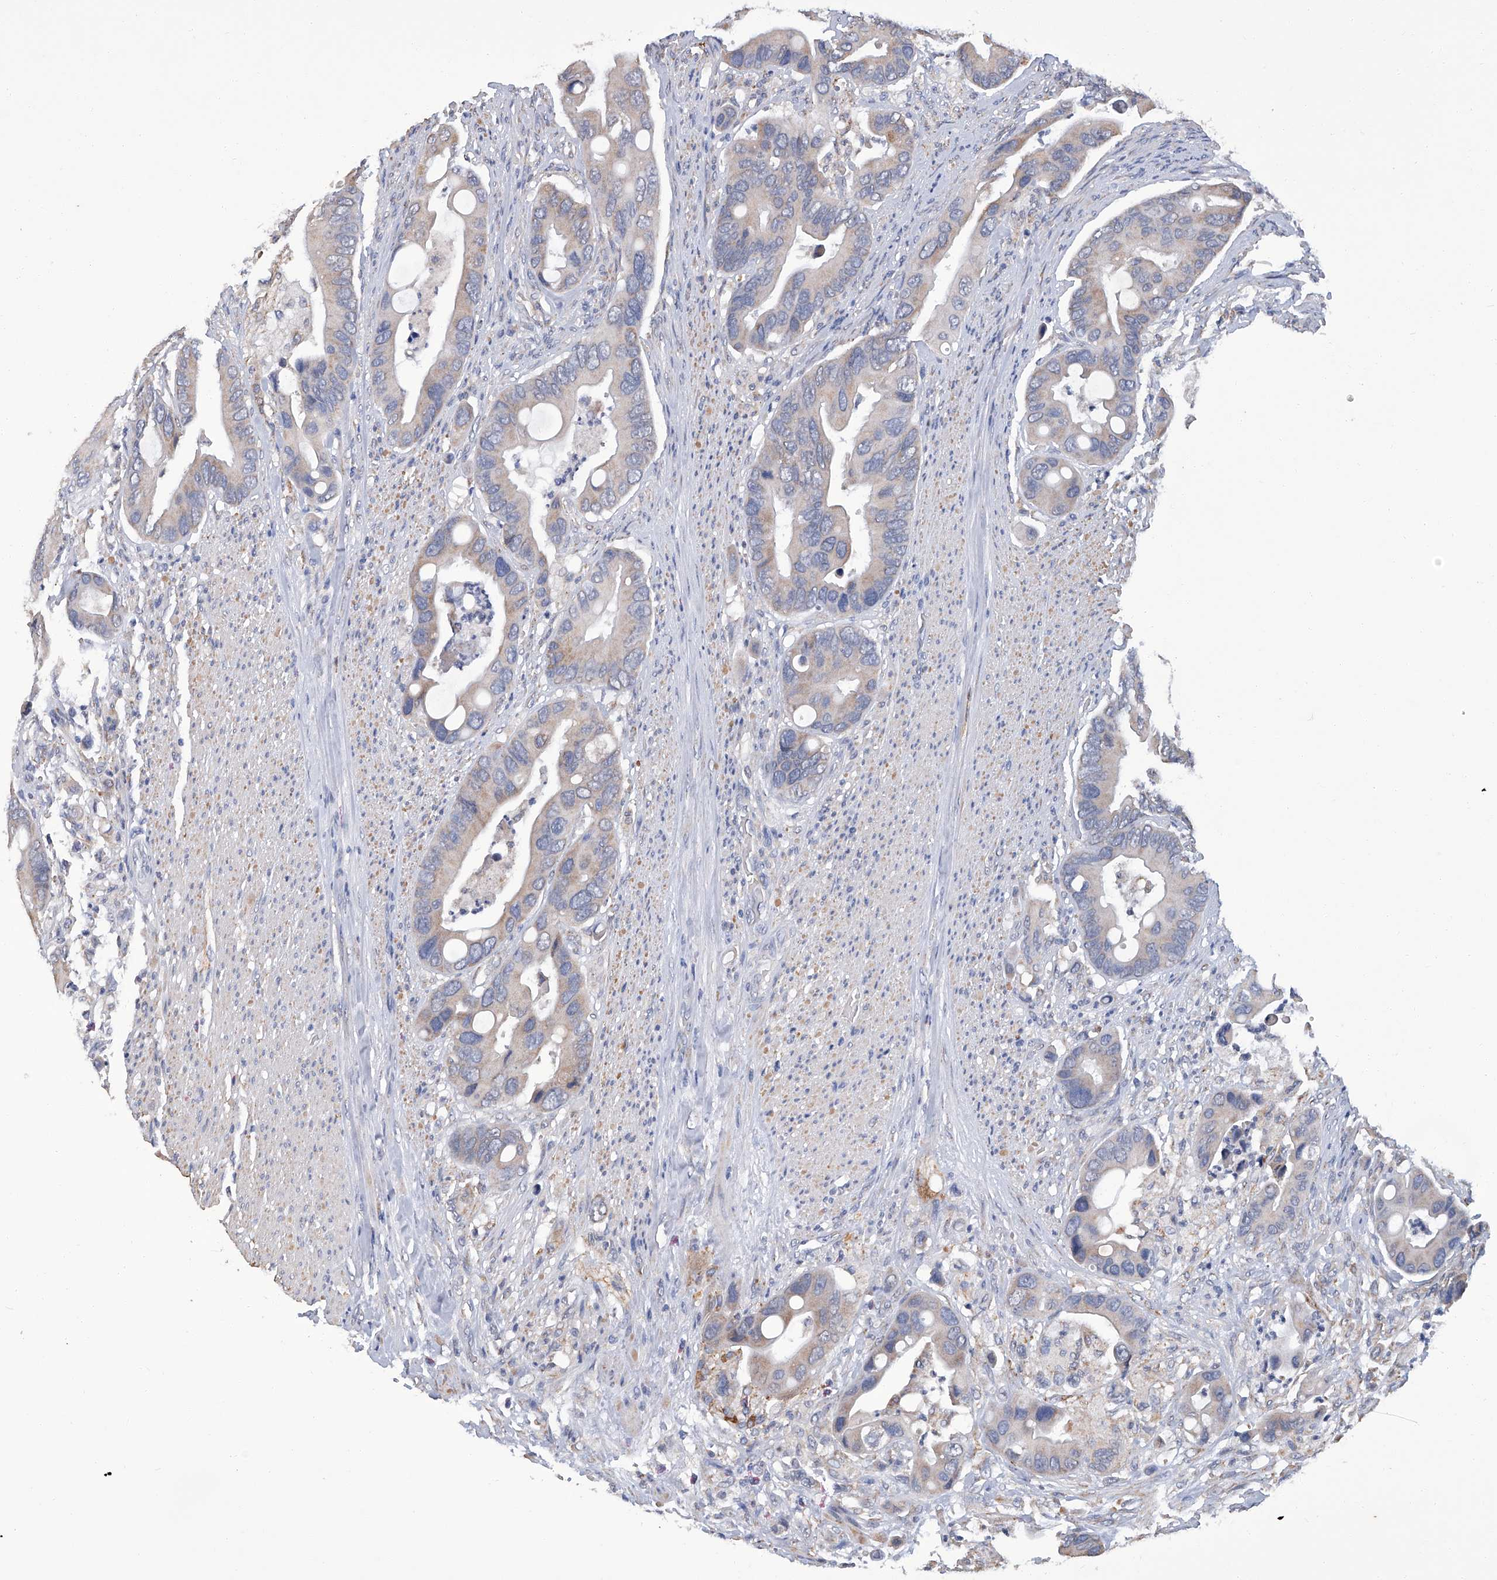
{"staining": {"intensity": "weak", "quantity": "<25%", "location": "cytoplasmic/membranous"}, "tissue": "colorectal cancer", "cell_type": "Tumor cells", "image_type": "cancer", "snomed": [{"axis": "morphology", "description": "Adenocarcinoma, NOS"}, {"axis": "topography", "description": "Rectum"}], "caption": "IHC photomicrograph of neoplastic tissue: colorectal cancer stained with DAB (3,3'-diaminobenzidine) demonstrates no significant protein positivity in tumor cells.", "gene": "OAT", "patient": {"sex": "female", "age": 57}}